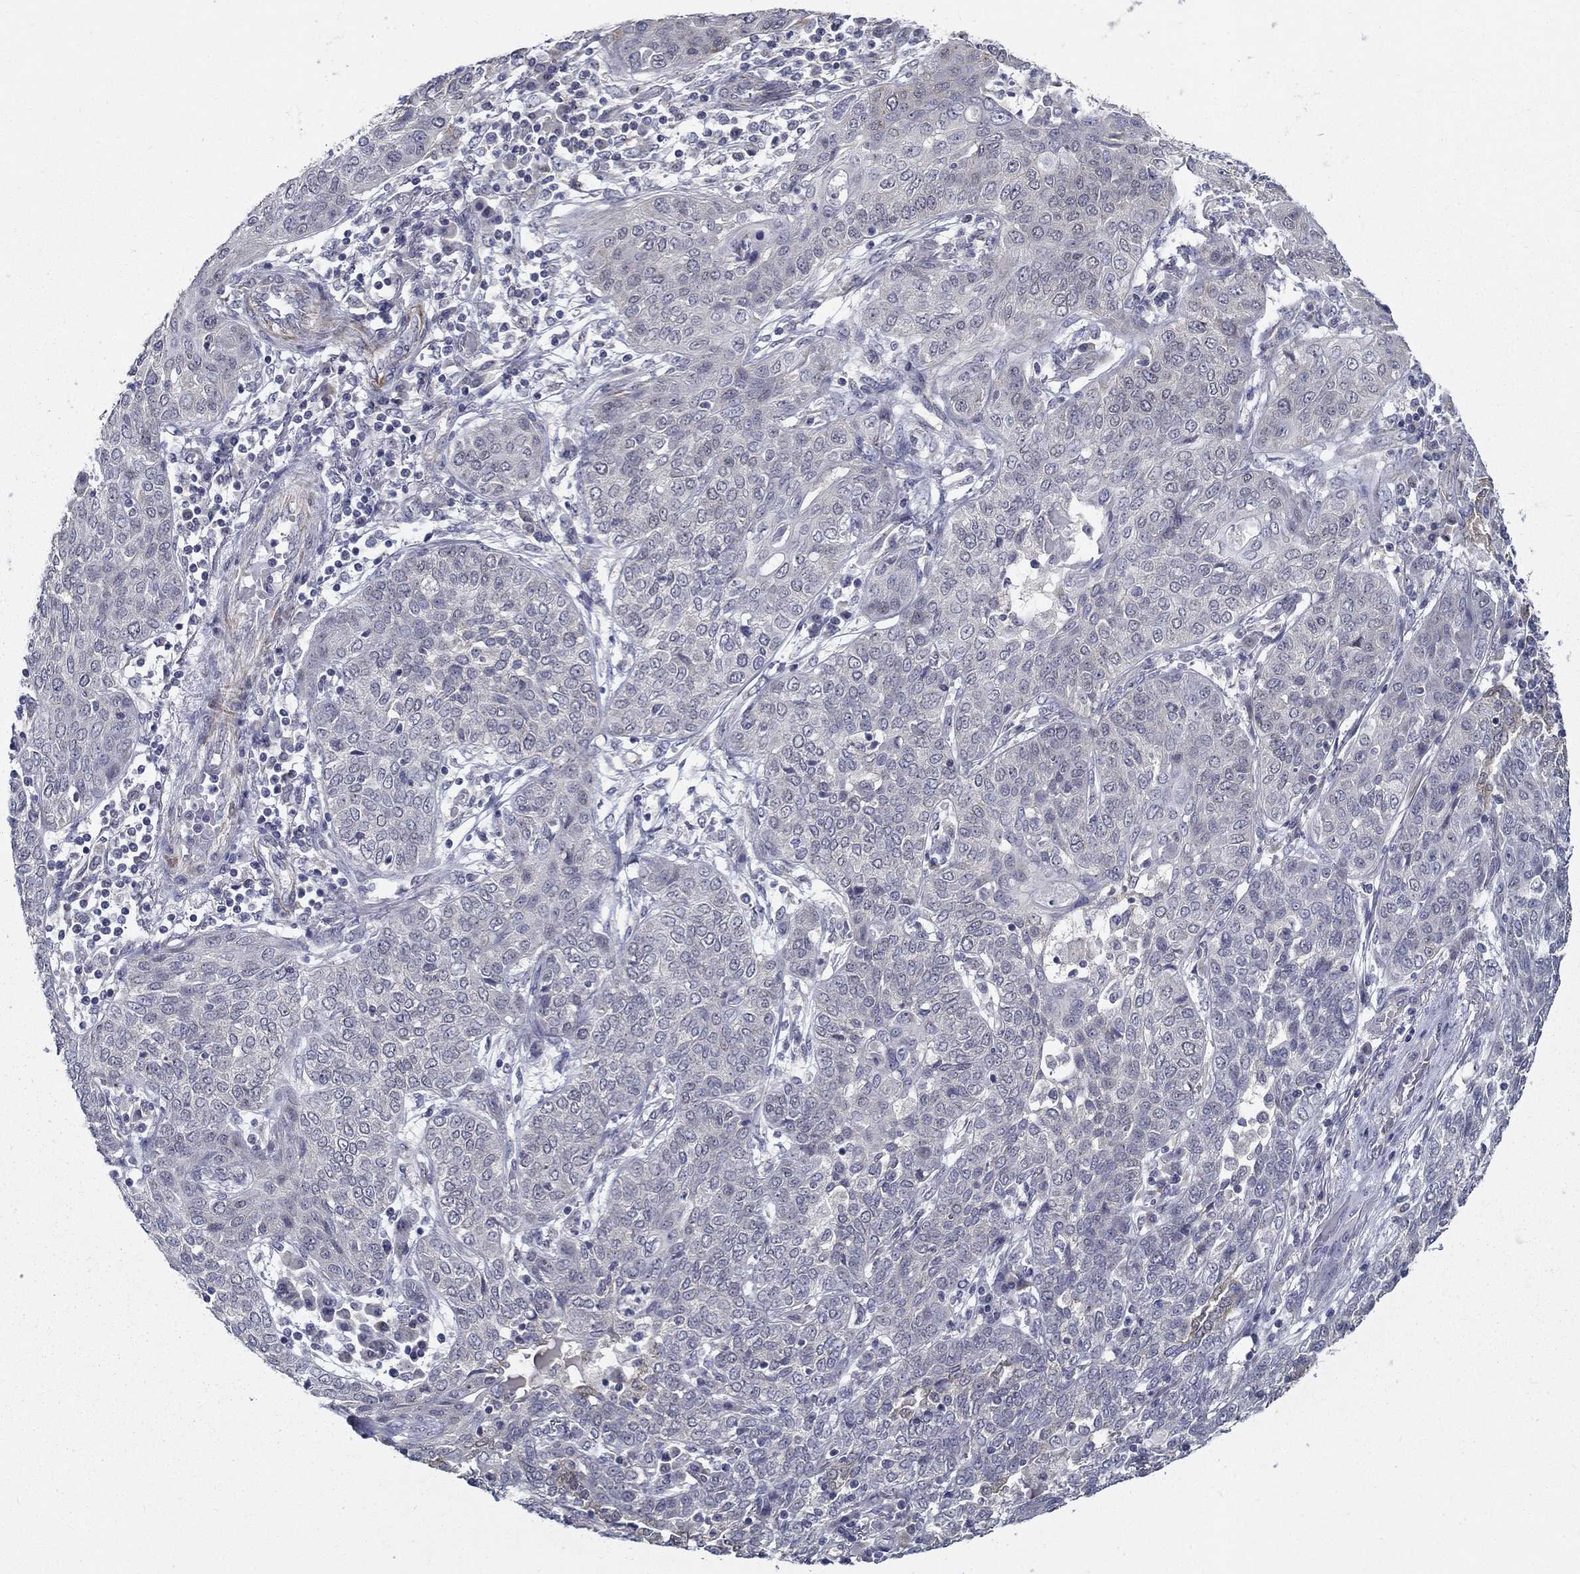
{"staining": {"intensity": "negative", "quantity": "none", "location": "none"}, "tissue": "lung cancer", "cell_type": "Tumor cells", "image_type": "cancer", "snomed": [{"axis": "morphology", "description": "Squamous cell carcinoma, NOS"}, {"axis": "topography", "description": "Lung"}], "caption": "This is a image of immunohistochemistry (IHC) staining of lung cancer, which shows no expression in tumor cells.", "gene": "LACTB2", "patient": {"sex": "female", "age": 70}}